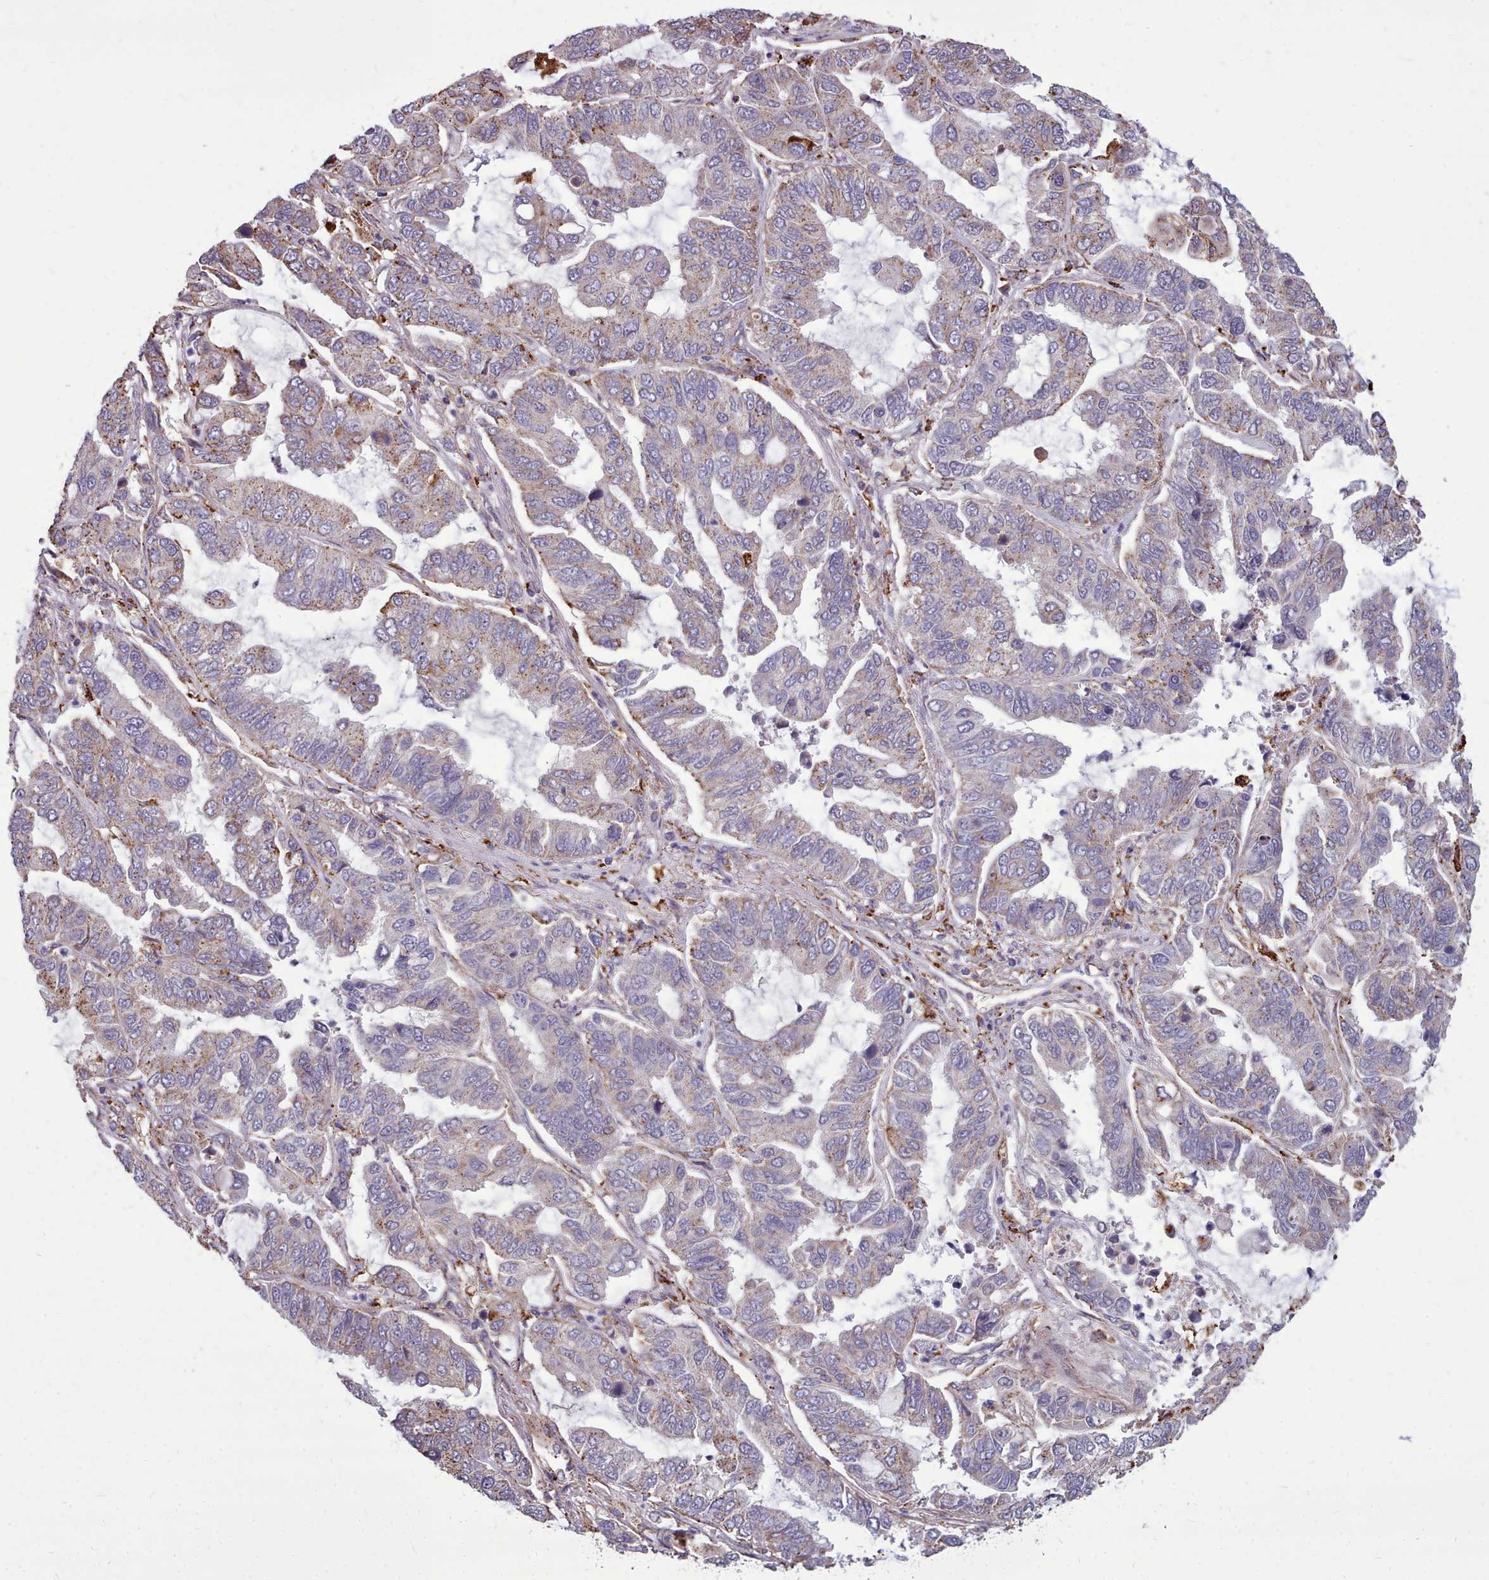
{"staining": {"intensity": "moderate", "quantity": "25%-75%", "location": "cytoplasmic/membranous"}, "tissue": "lung cancer", "cell_type": "Tumor cells", "image_type": "cancer", "snomed": [{"axis": "morphology", "description": "Adenocarcinoma, NOS"}, {"axis": "topography", "description": "Lung"}], "caption": "Tumor cells demonstrate moderate cytoplasmic/membranous positivity in approximately 25%-75% of cells in adenocarcinoma (lung).", "gene": "PACSIN3", "patient": {"sex": "male", "age": 64}}